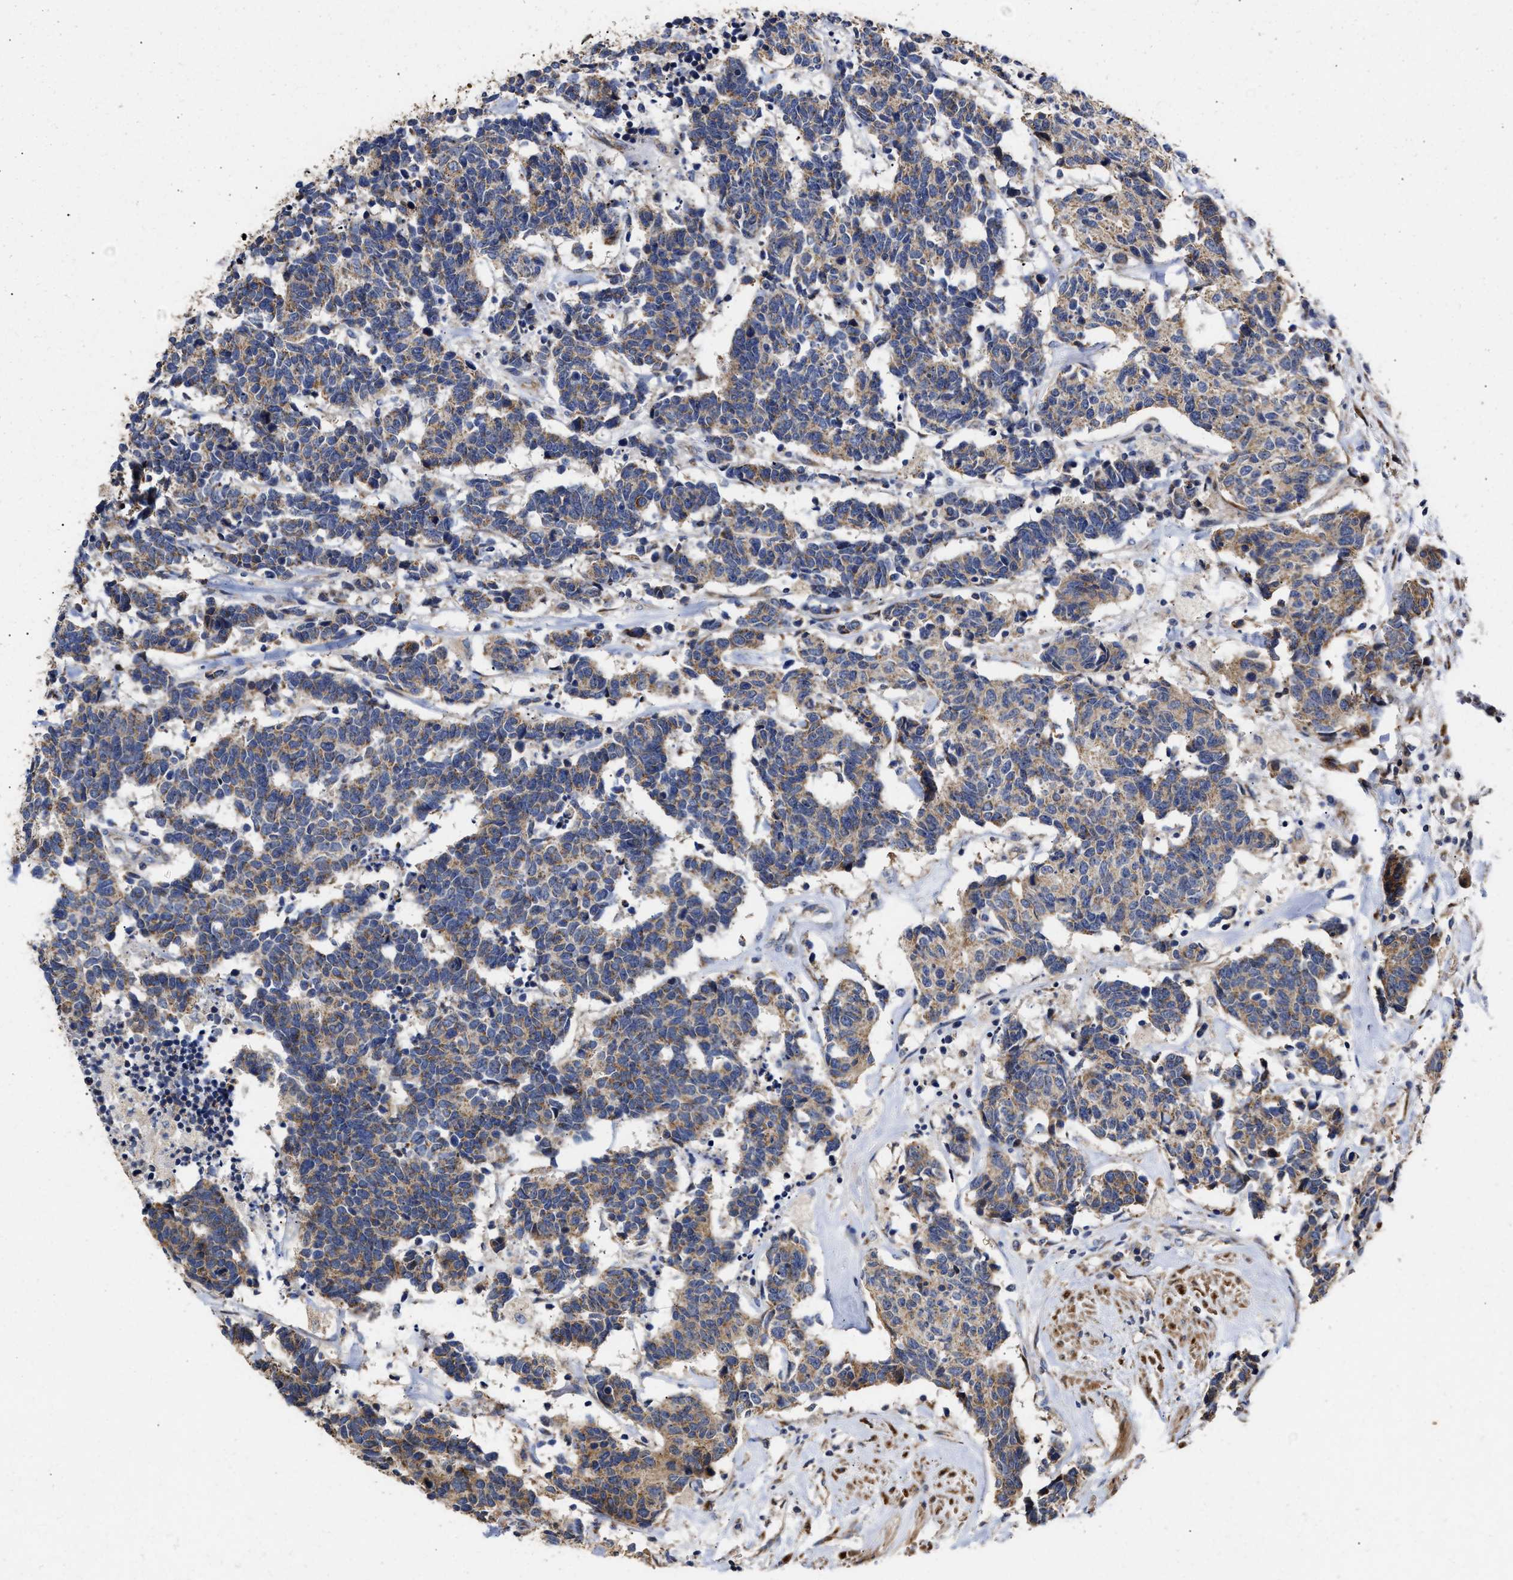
{"staining": {"intensity": "weak", "quantity": ">75%", "location": "cytoplasmic/membranous"}, "tissue": "carcinoid", "cell_type": "Tumor cells", "image_type": "cancer", "snomed": [{"axis": "morphology", "description": "Carcinoma, NOS"}, {"axis": "morphology", "description": "Carcinoid, malignant, NOS"}, {"axis": "topography", "description": "Urinary bladder"}], "caption": "Human carcinoid stained with a brown dye exhibits weak cytoplasmic/membranous positive staining in approximately >75% of tumor cells.", "gene": "MALSU1", "patient": {"sex": "male", "age": 57}}